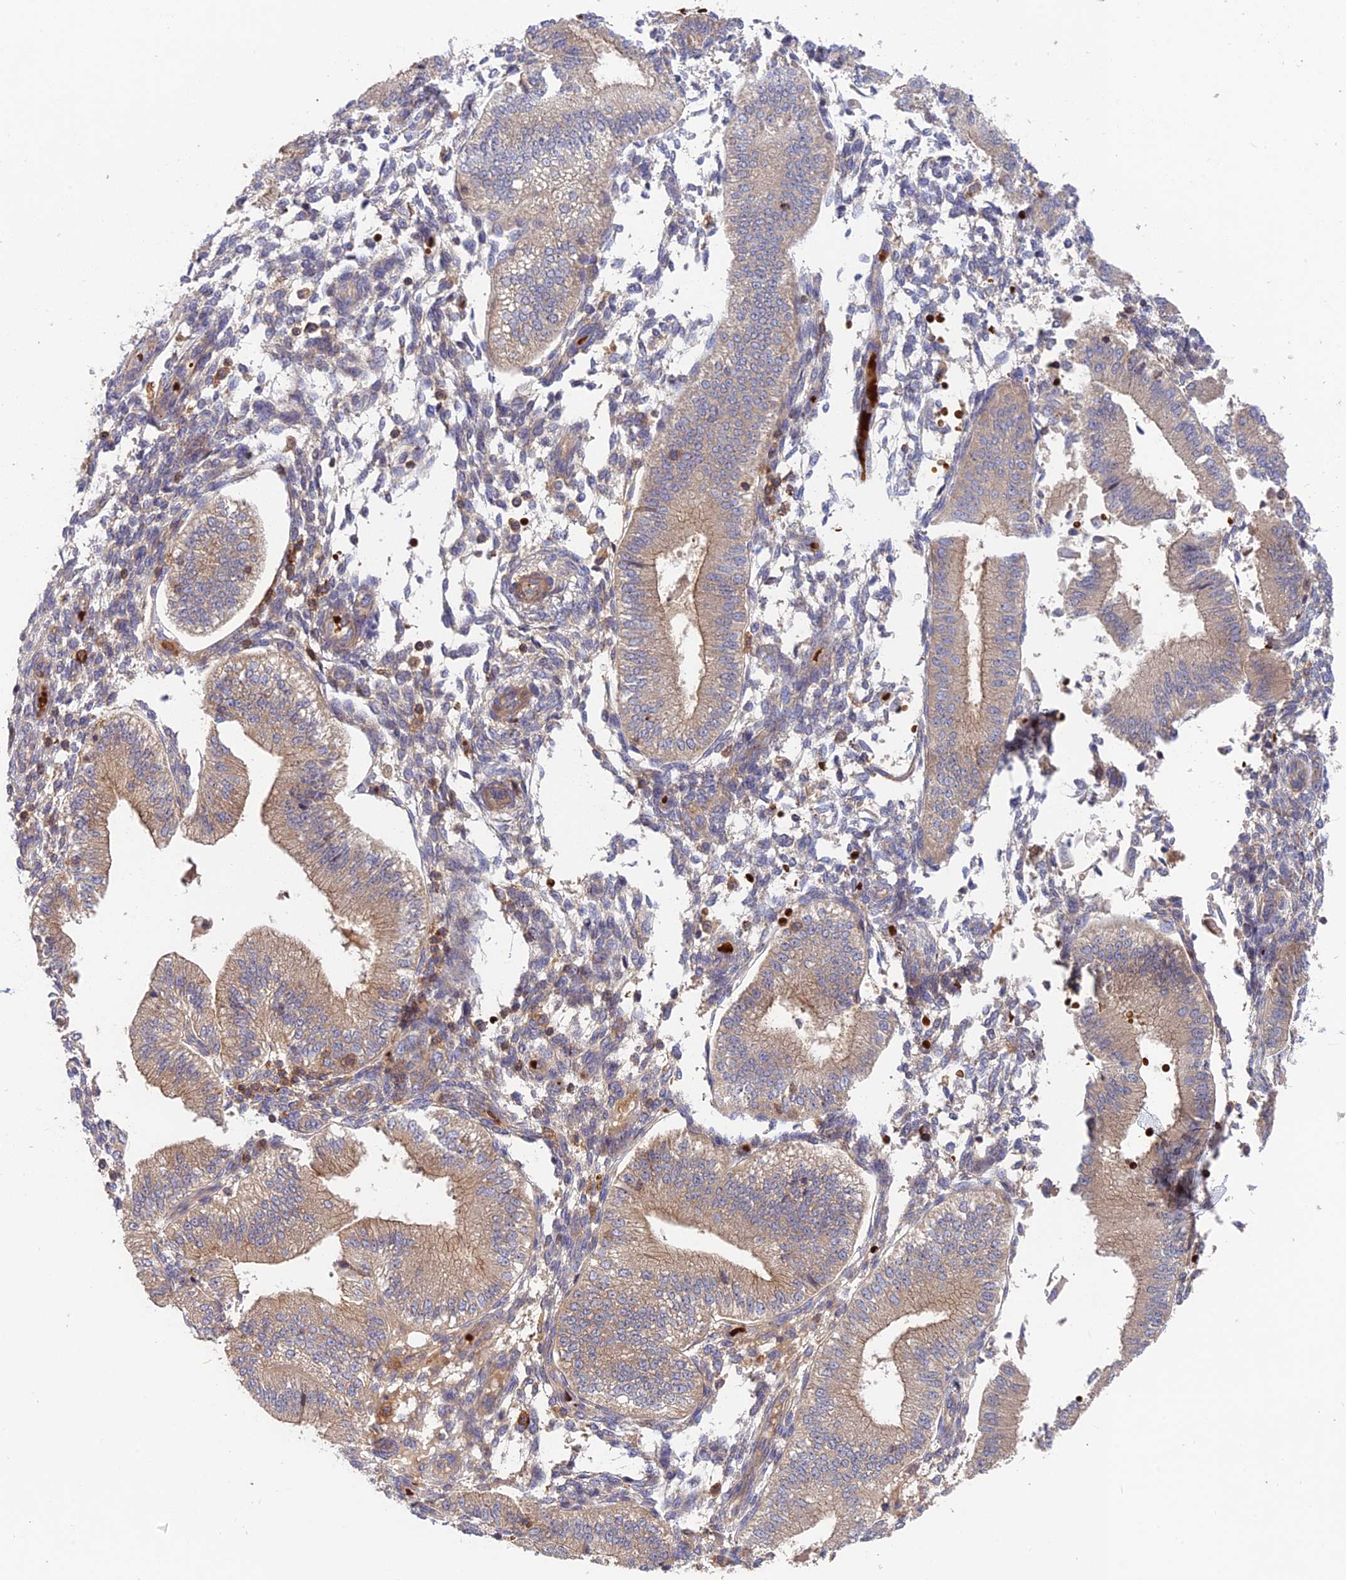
{"staining": {"intensity": "moderate", "quantity": "25%-75%", "location": "cytoplasmic/membranous"}, "tissue": "endometrium", "cell_type": "Cells in endometrial stroma", "image_type": "normal", "snomed": [{"axis": "morphology", "description": "Normal tissue, NOS"}, {"axis": "topography", "description": "Endometrium"}], "caption": "Brown immunohistochemical staining in unremarkable human endometrium reveals moderate cytoplasmic/membranous positivity in approximately 25%-75% of cells in endometrial stroma. The staining was performed using DAB to visualize the protein expression in brown, while the nuclei were stained in blue with hematoxylin (Magnification: 20x).", "gene": "CPNE7", "patient": {"sex": "female", "age": 39}}